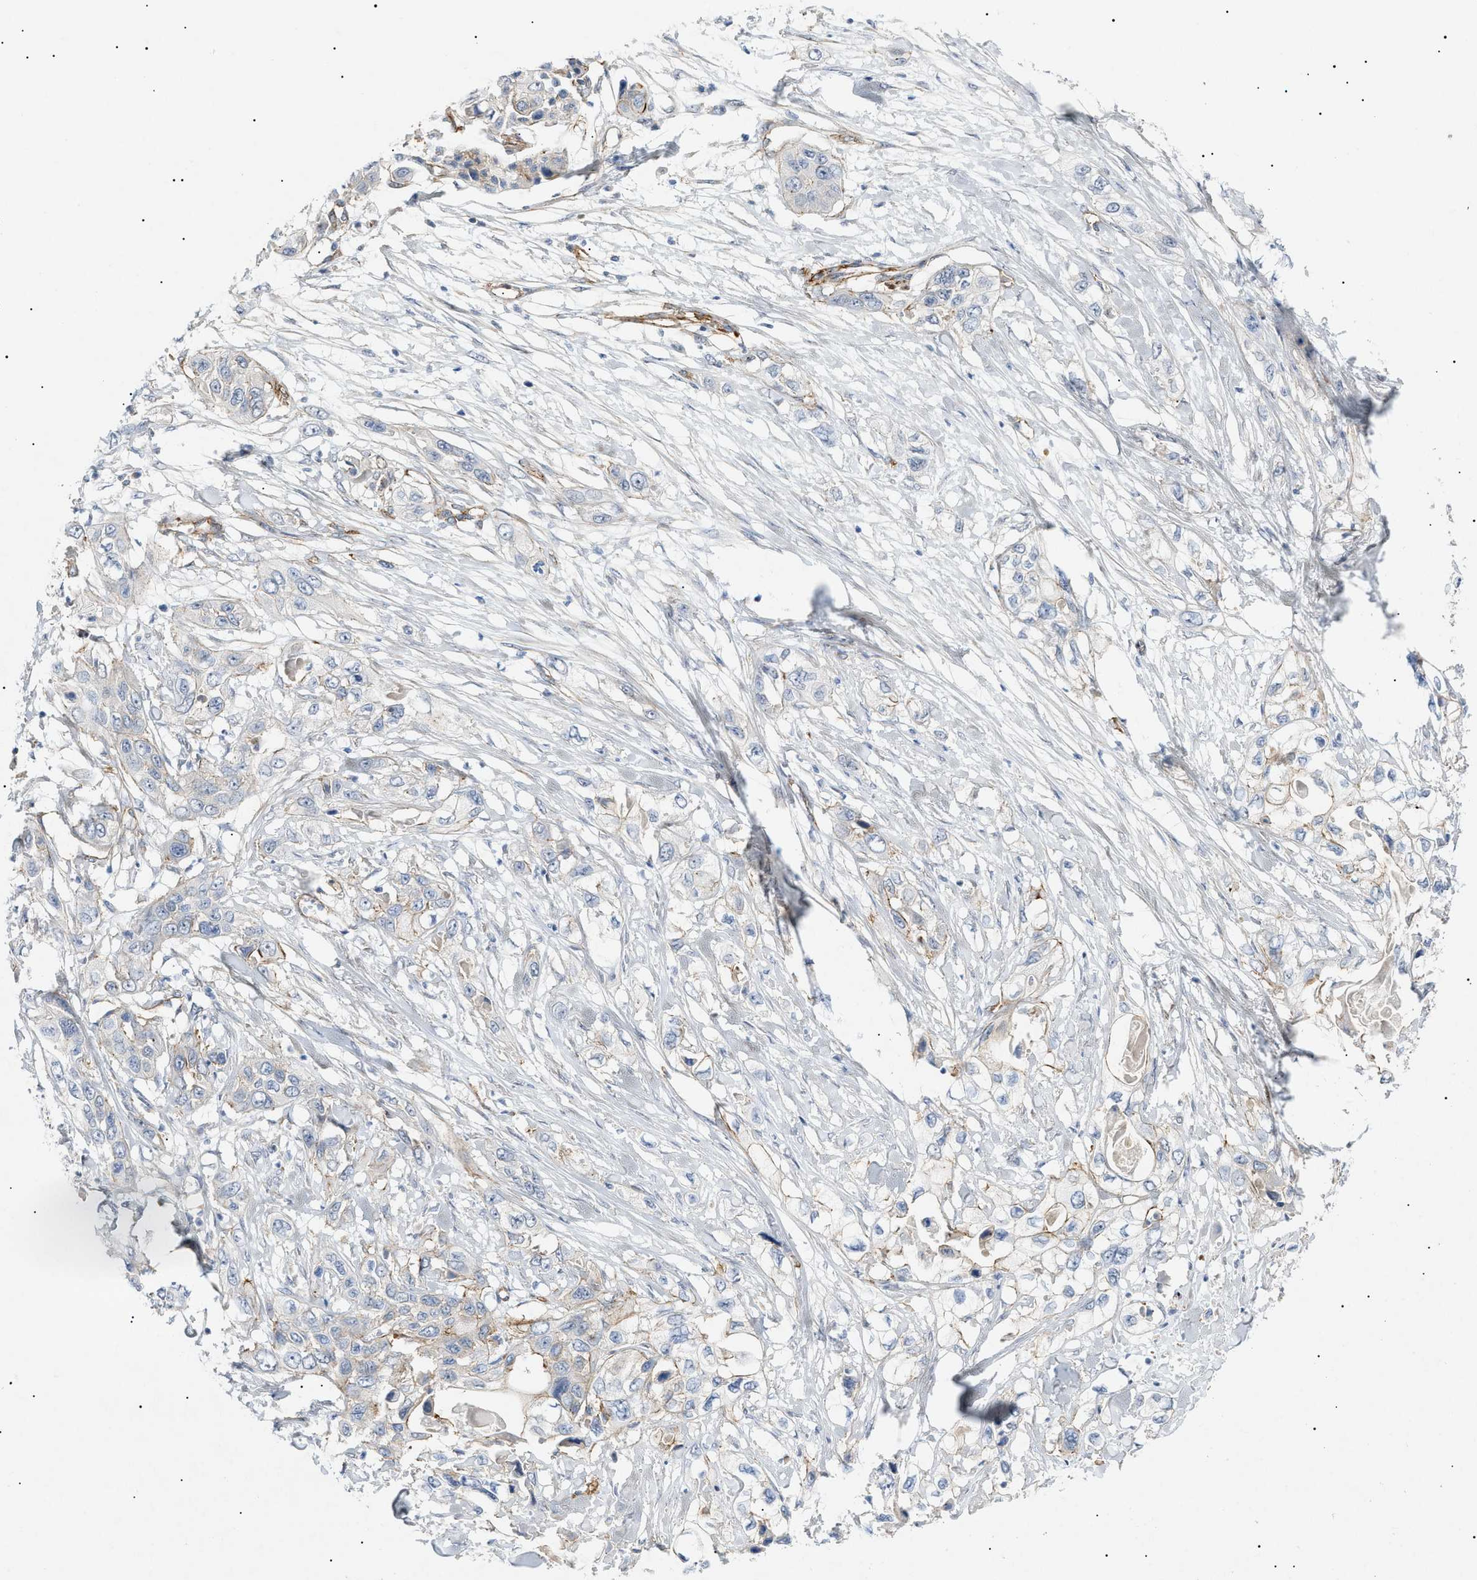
{"staining": {"intensity": "weak", "quantity": "<25%", "location": "cytoplasmic/membranous"}, "tissue": "pancreatic cancer", "cell_type": "Tumor cells", "image_type": "cancer", "snomed": [{"axis": "morphology", "description": "Adenocarcinoma, NOS"}, {"axis": "topography", "description": "Pancreas"}], "caption": "A high-resolution micrograph shows IHC staining of pancreatic adenocarcinoma, which demonstrates no significant staining in tumor cells. The staining was performed using DAB to visualize the protein expression in brown, while the nuclei were stained in blue with hematoxylin (Magnification: 20x).", "gene": "ZFHX2", "patient": {"sex": "female", "age": 70}}